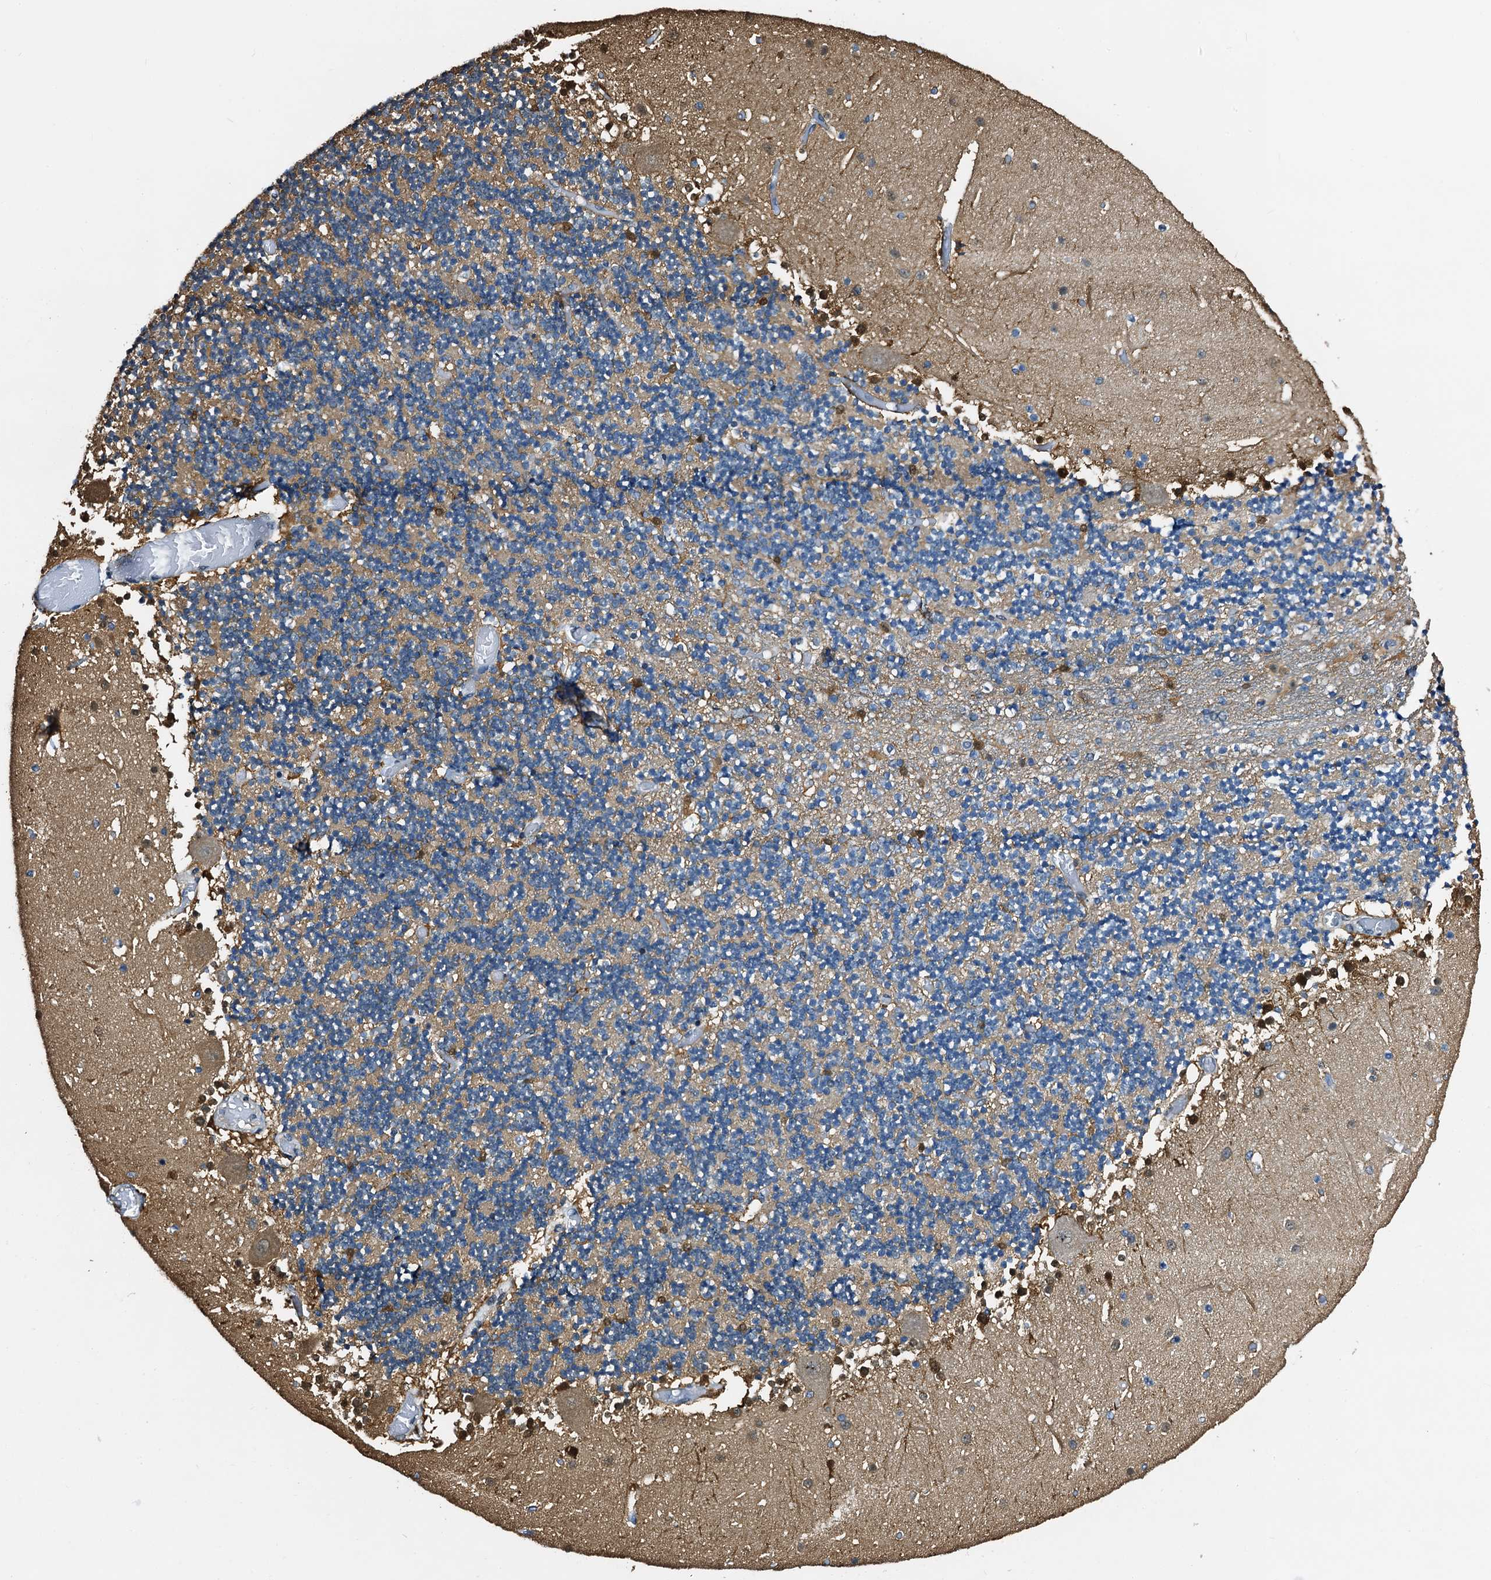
{"staining": {"intensity": "weak", "quantity": "25%-75%", "location": "cytoplasmic/membranous"}, "tissue": "cerebellum", "cell_type": "Cells in granular layer", "image_type": "normal", "snomed": [{"axis": "morphology", "description": "Normal tissue, NOS"}, {"axis": "topography", "description": "Cerebellum"}], "caption": "The image demonstrates immunohistochemical staining of unremarkable cerebellum. There is weak cytoplasmic/membranous expression is seen in approximately 25%-75% of cells in granular layer. Nuclei are stained in blue.", "gene": "FAM222A", "patient": {"sex": "female", "age": 28}}